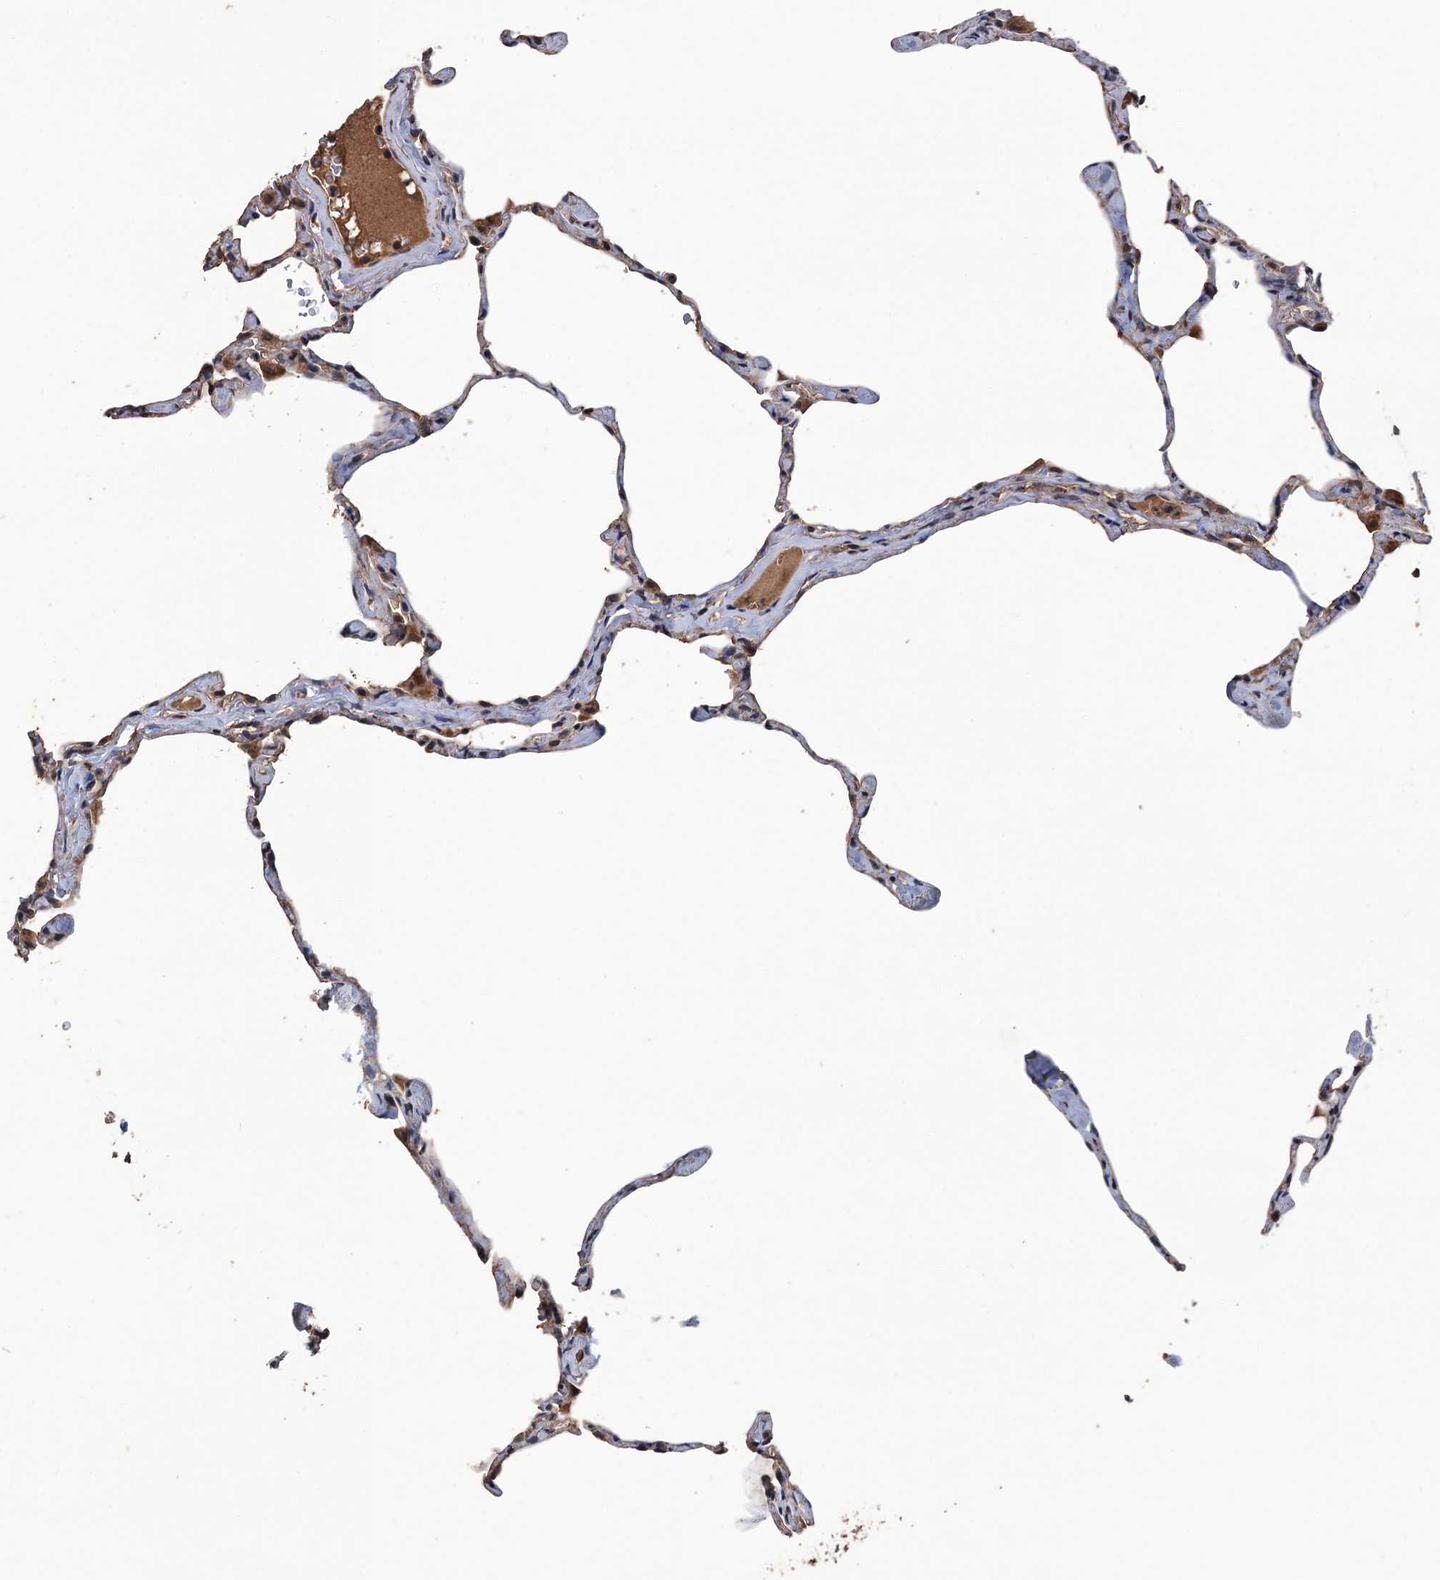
{"staining": {"intensity": "moderate", "quantity": "<25%", "location": "cytoplasmic/membranous"}, "tissue": "lung", "cell_type": "Alveolar cells", "image_type": "normal", "snomed": [{"axis": "morphology", "description": "Normal tissue, NOS"}, {"axis": "topography", "description": "Lung"}], "caption": "Alveolar cells exhibit moderate cytoplasmic/membranous expression in about <25% of cells in normal lung.", "gene": "ZNF438", "patient": {"sex": "male", "age": 65}}